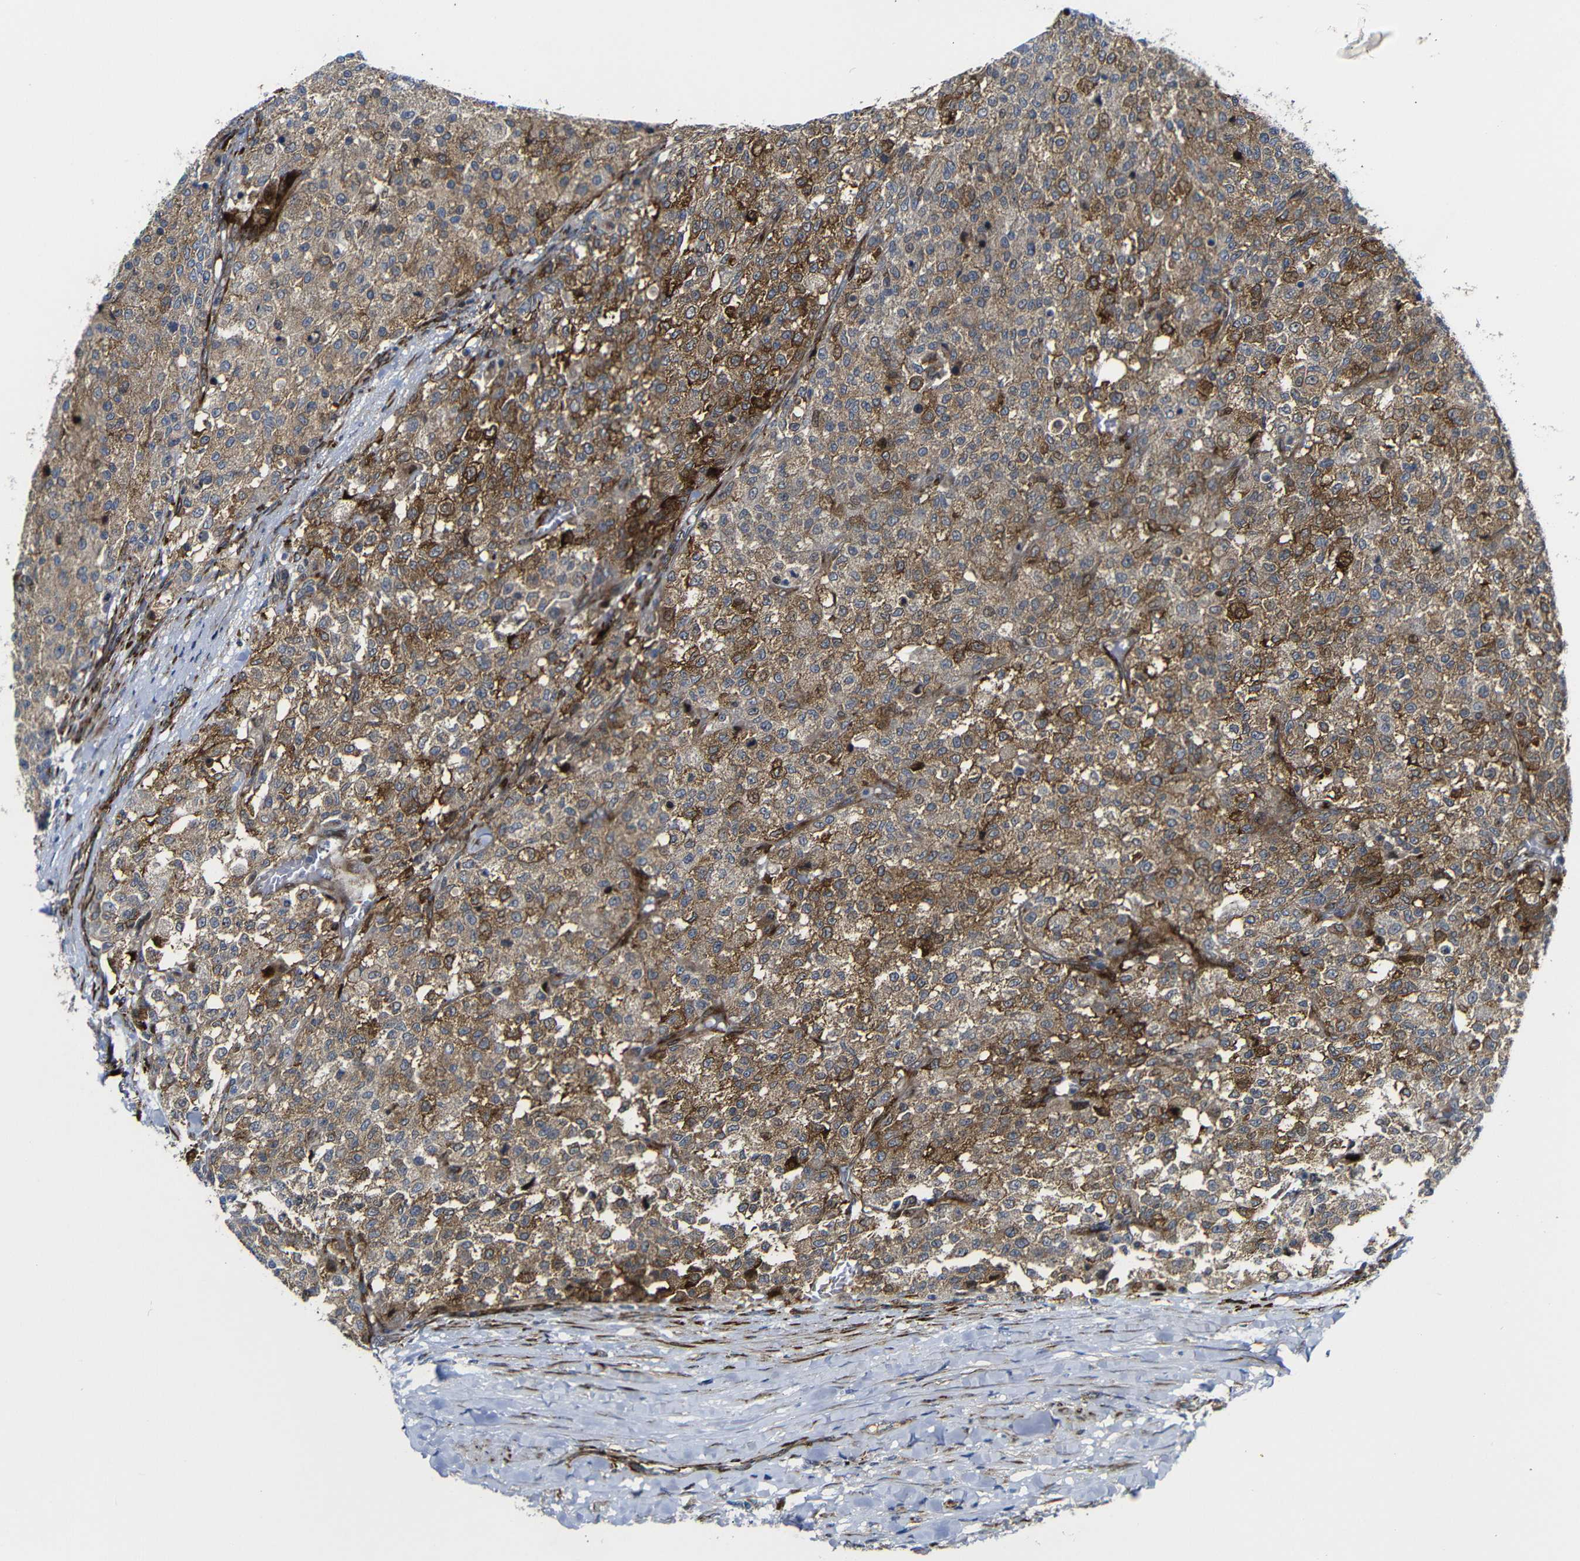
{"staining": {"intensity": "moderate", "quantity": ">75%", "location": "cytoplasmic/membranous"}, "tissue": "testis cancer", "cell_type": "Tumor cells", "image_type": "cancer", "snomed": [{"axis": "morphology", "description": "Seminoma, NOS"}, {"axis": "topography", "description": "Testis"}], "caption": "Immunohistochemistry of testis seminoma displays medium levels of moderate cytoplasmic/membranous expression in about >75% of tumor cells.", "gene": "PARP14", "patient": {"sex": "male", "age": 59}}